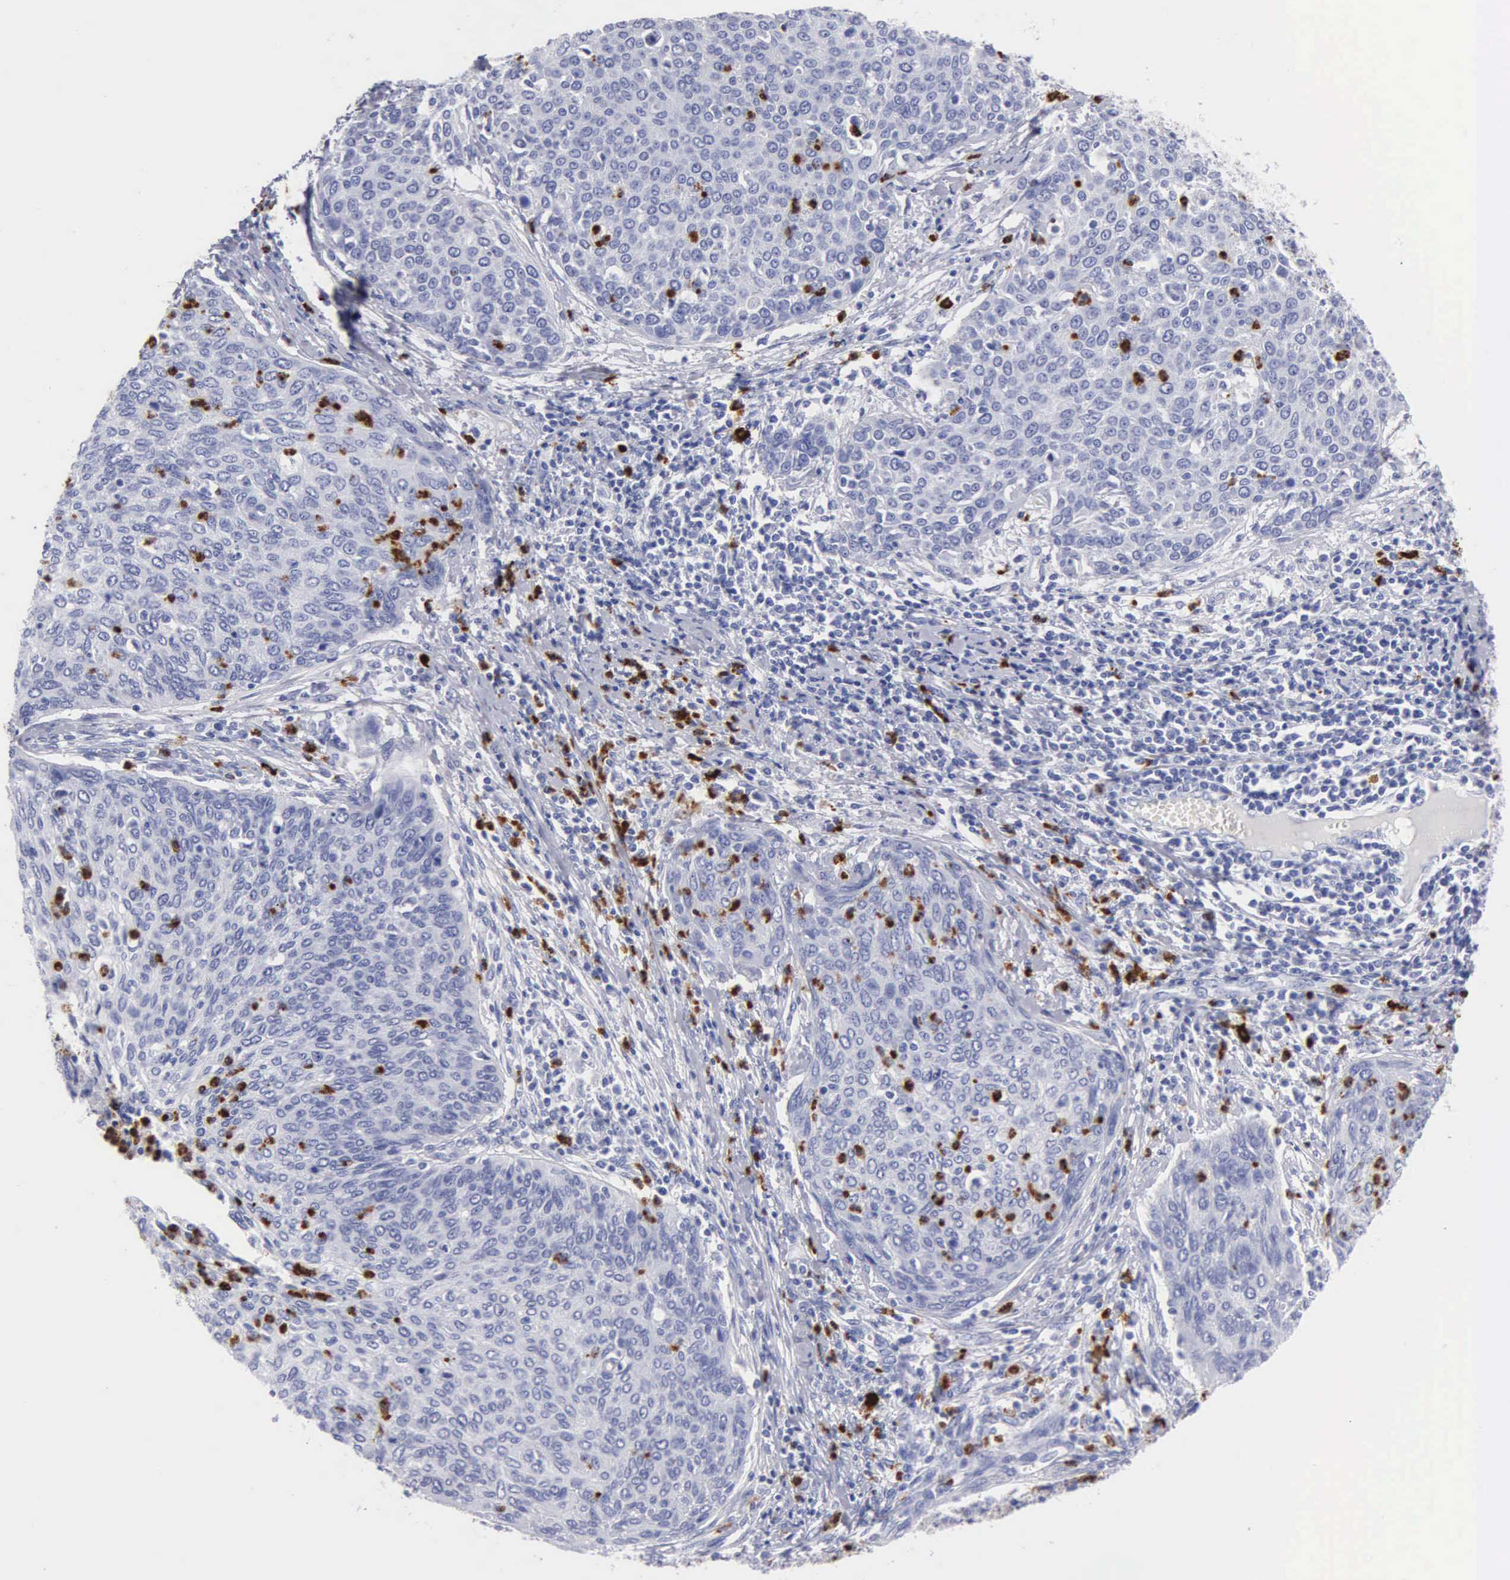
{"staining": {"intensity": "negative", "quantity": "none", "location": "none"}, "tissue": "cervical cancer", "cell_type": "Tumor cells", "image_type": "cancer", "snomed": [{"axis": "morphology", "description": "Squamous cell carcinoma, NOS"}, {"axis": "topography", "description": "Cervix"}], "caption": "Immunohistochemistry image of cervical cancer stained for a protein (brown), which displays no positivity in tumor cells. (DAB IHC with hematoxylin counter stain).", "gene": "CTSG", "patient": {"sex": "female", "age": 38}}